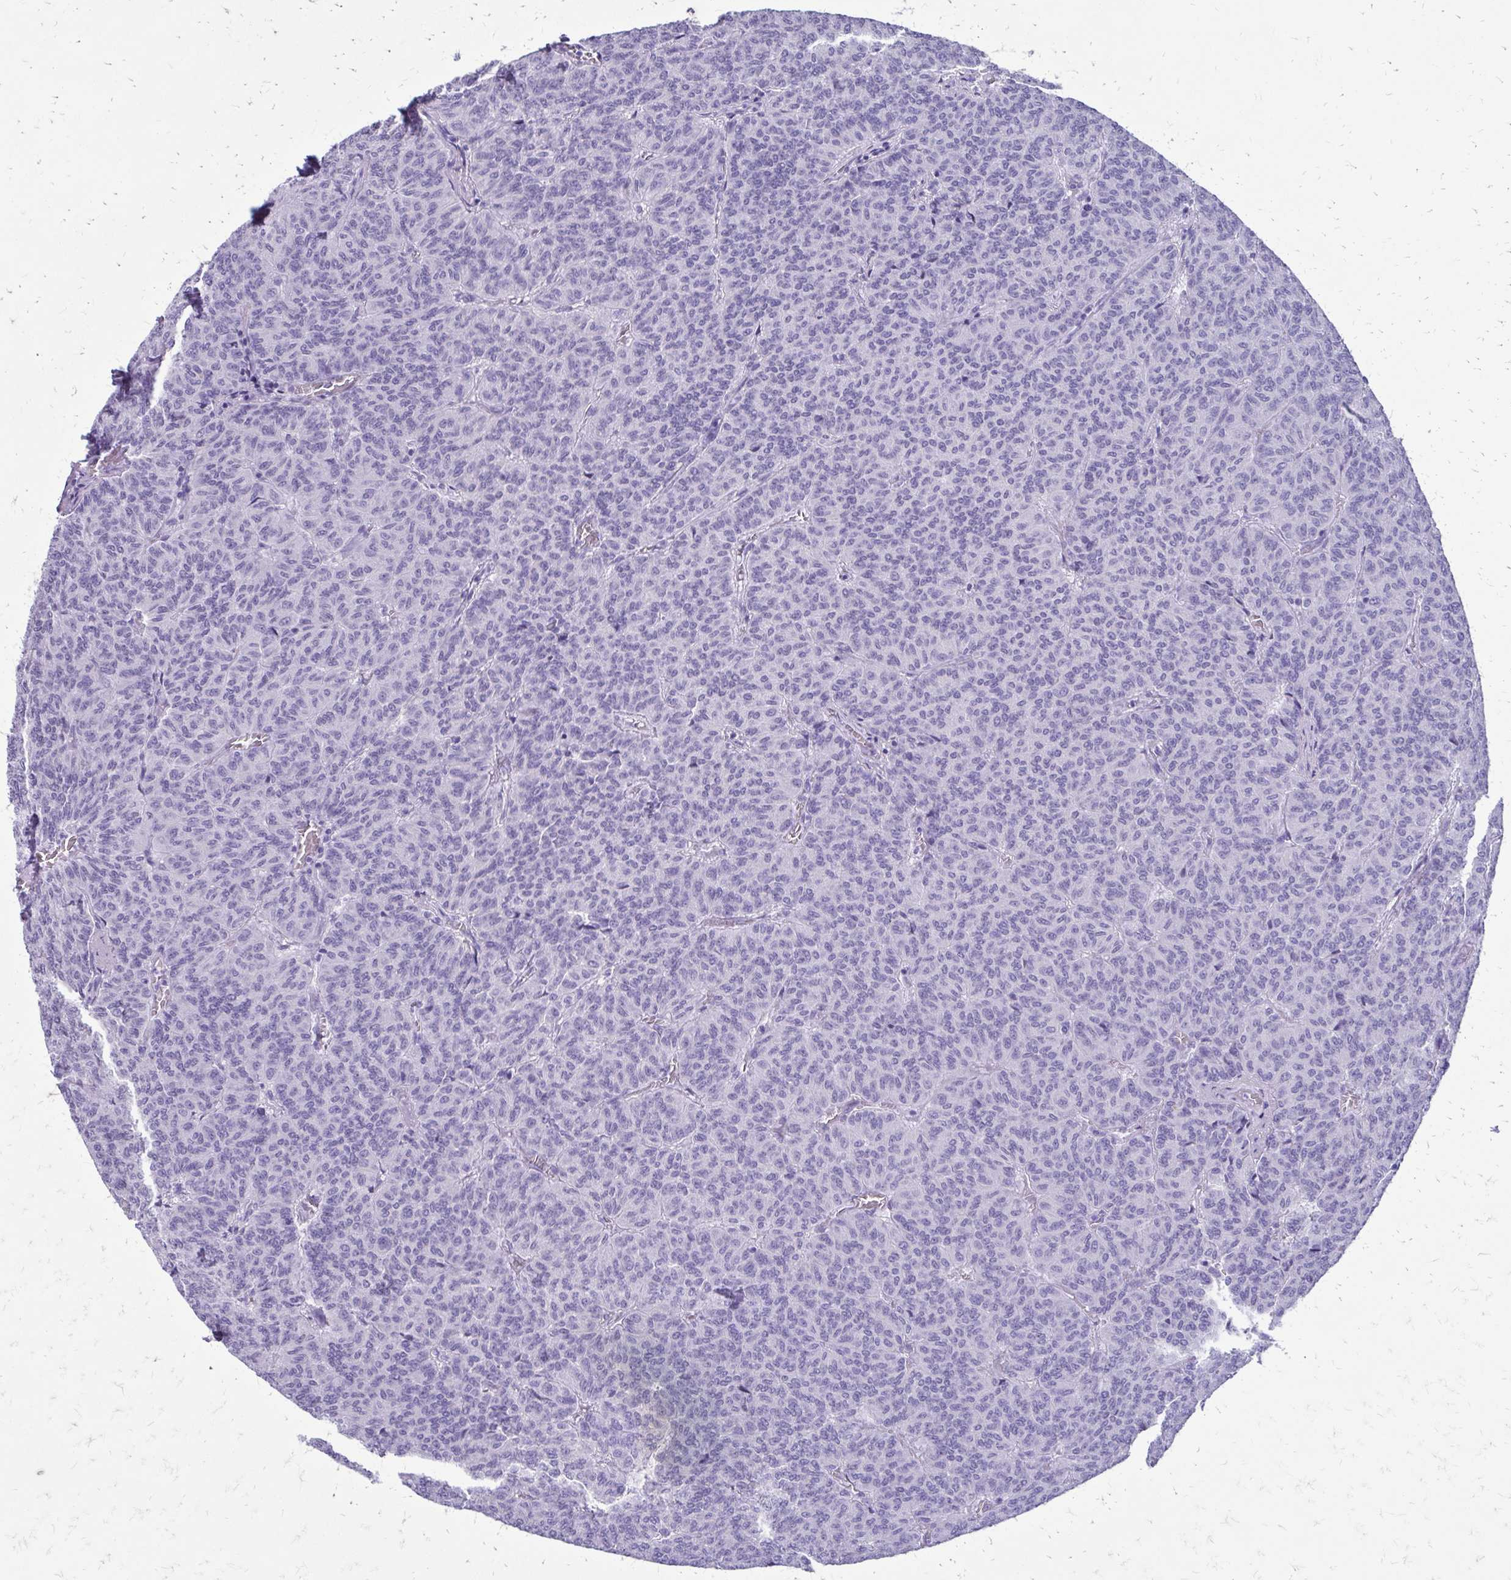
{"staining": {"intensity": "negative", "quantity": "none", "location": "none"}, "tissue": "carcinoid", "cell_type": "Tumor cells", "image_type": "cancer", "snomed": [{"axis": "morphology", "description": "Carcinoid, malignant, NOS"}, {"axis": "topography", "description": "Lung"}], "caption": "High magnification brightfield microscopy of carcinoid stained with DAB (3,3'-diaminobenzidine) (brown) and counterstained with hematoxylin (blue): tumor cells show no significant expression.", "gene": "SATL1", "patient": {"sex": "male", "age": 61}}